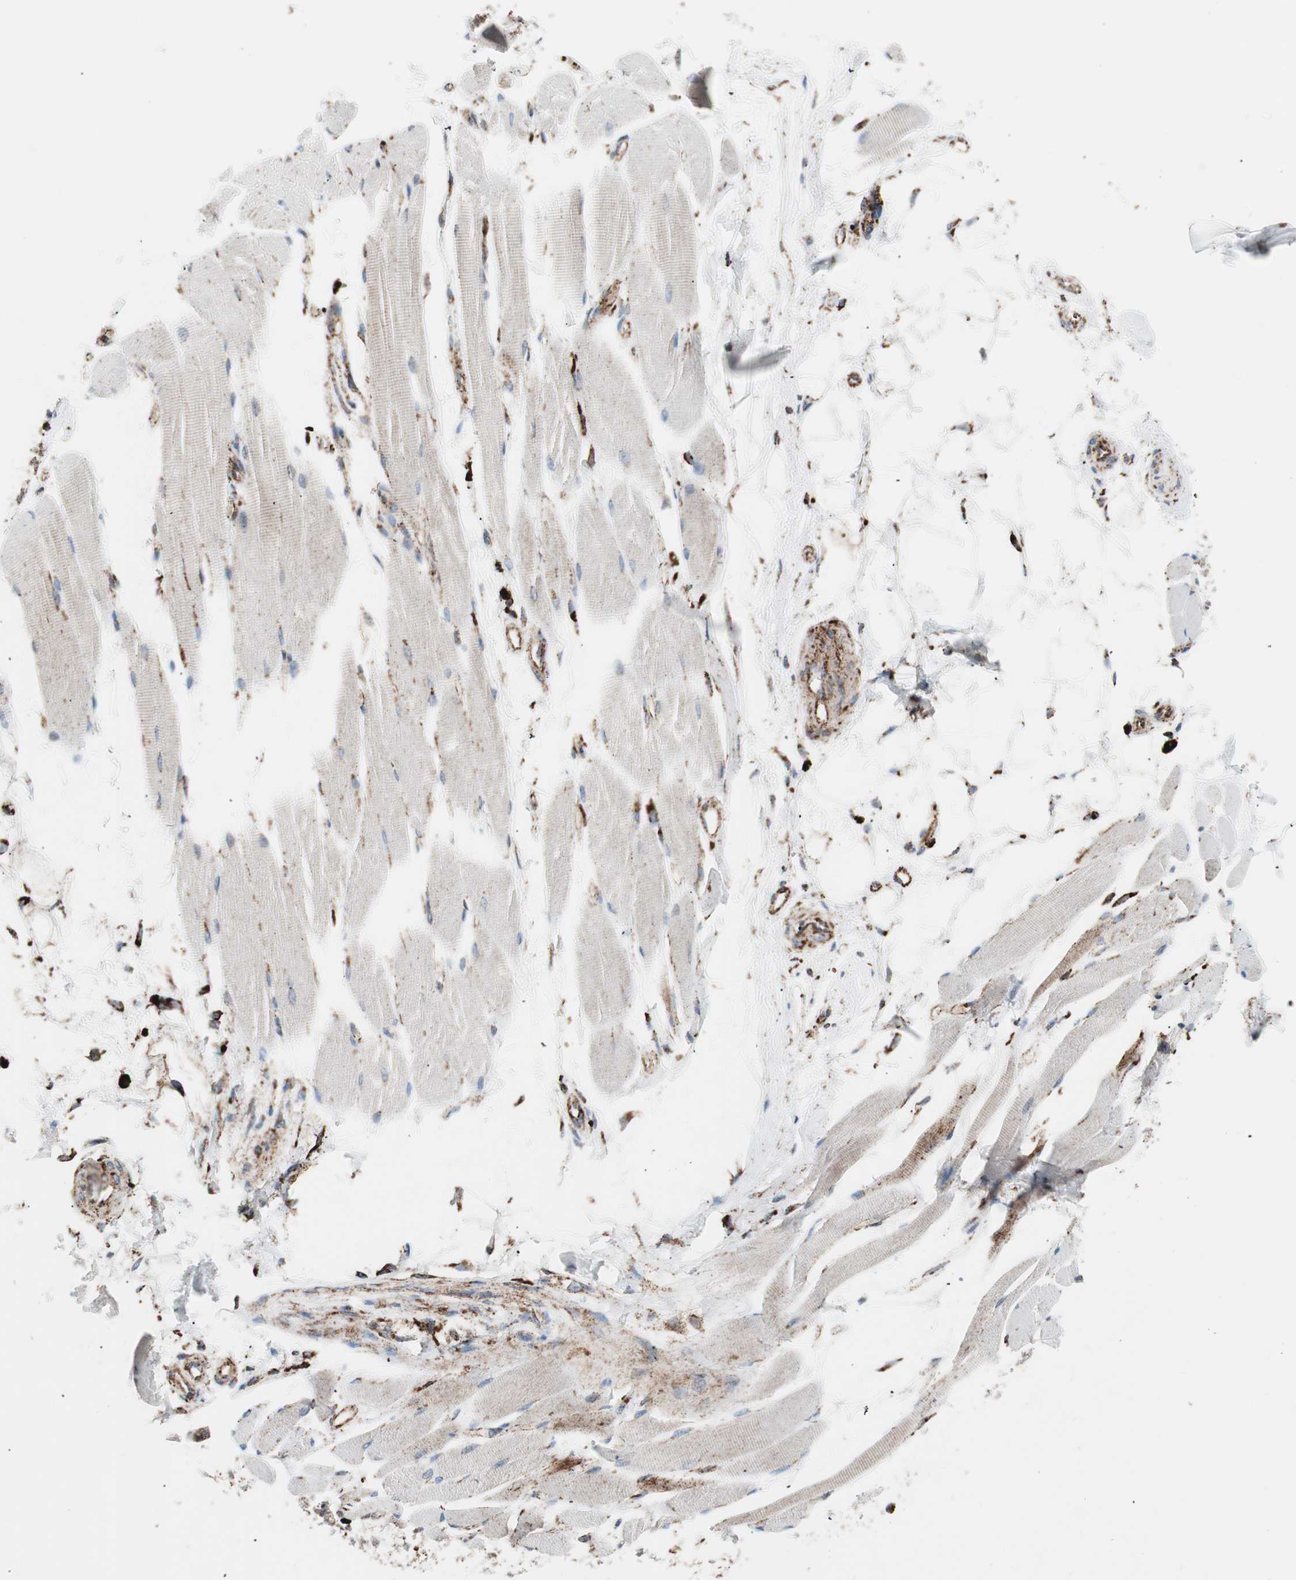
{"staining": {"intensity": "weak", "quantity": "25%-75%", "location": "cytoplasmic/membranous"}, "tissue": "skeletal muscle", "cell_type": "Myocytes", "image_type": "normal", "snomed": [{"axis": "morphology", "description": "Normal tissue, NOS"}, {"axis": "topography", "description": "Skeletal muscle"}, {"axis": "topography", "description": "Peripheral nerve tissue"}], "caption": "The image reveals staining of normal skeletal muscle, revealing weak cytoplasmic/membranous protein expression (brown color) within myocytes. The staining is performed using DAB brown chromogen to label protein expression. The nuclei are counter-stained blue using hematoxylin.", "gene": "LAMP1", "patient": {"sex": "female", "age": 84}}